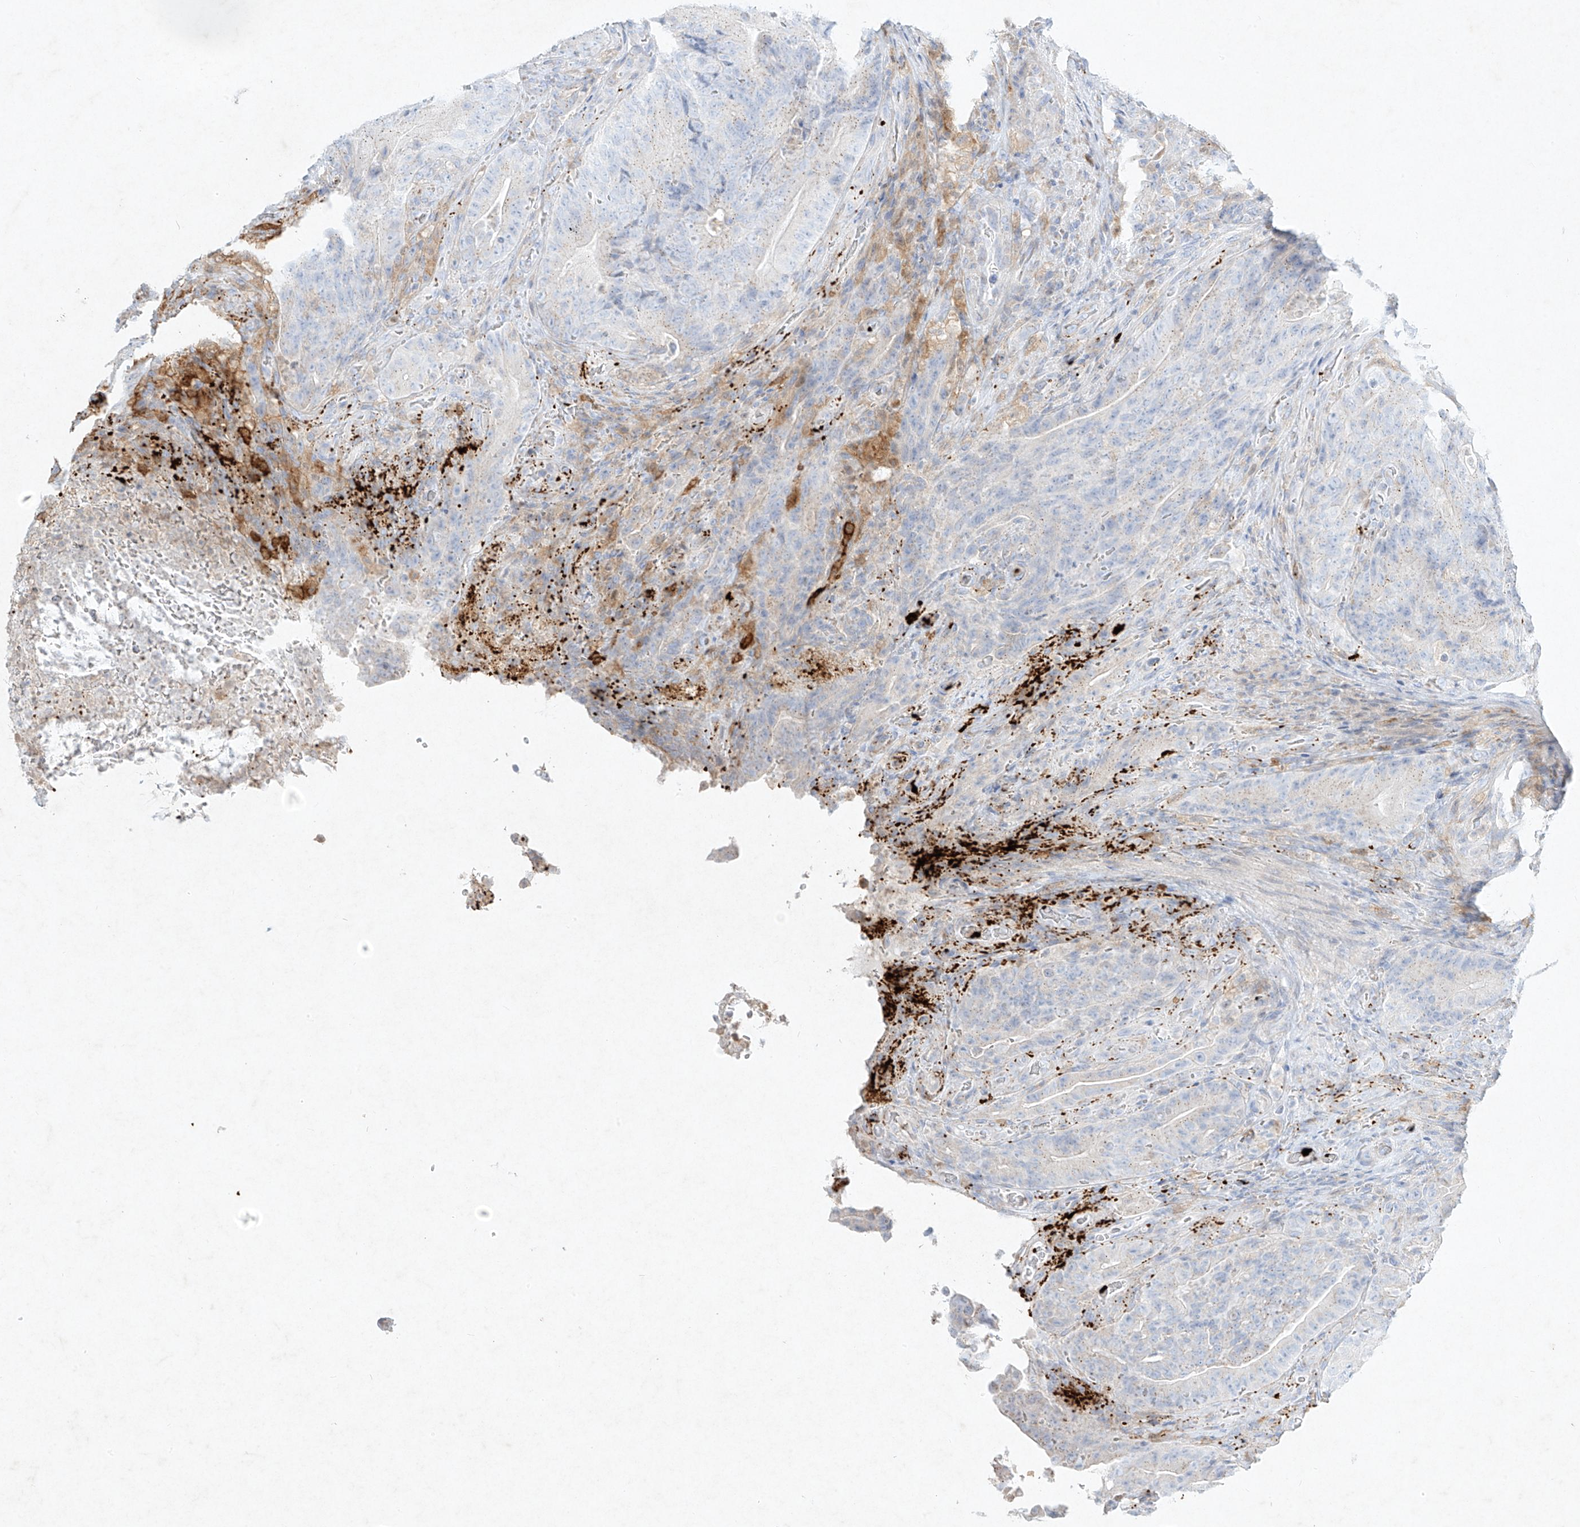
{"staining": {"intensity": "negative", "quantity": "none", "location": "none"}, "tissue": "colorectal cancer", "cell_type": "Tumor cells", "image_type": "cancer", "snomed": [{"axis": "morphology", "description": "Normal tissue, NOS"}, {"axis": "topography", "description": "Colon"}], "caption": "The micrograph demonstrates no staining of tumor cells in colorectal cancer.", "gene": "PLEK", "patient": {"sex": "female", "age": 82}}